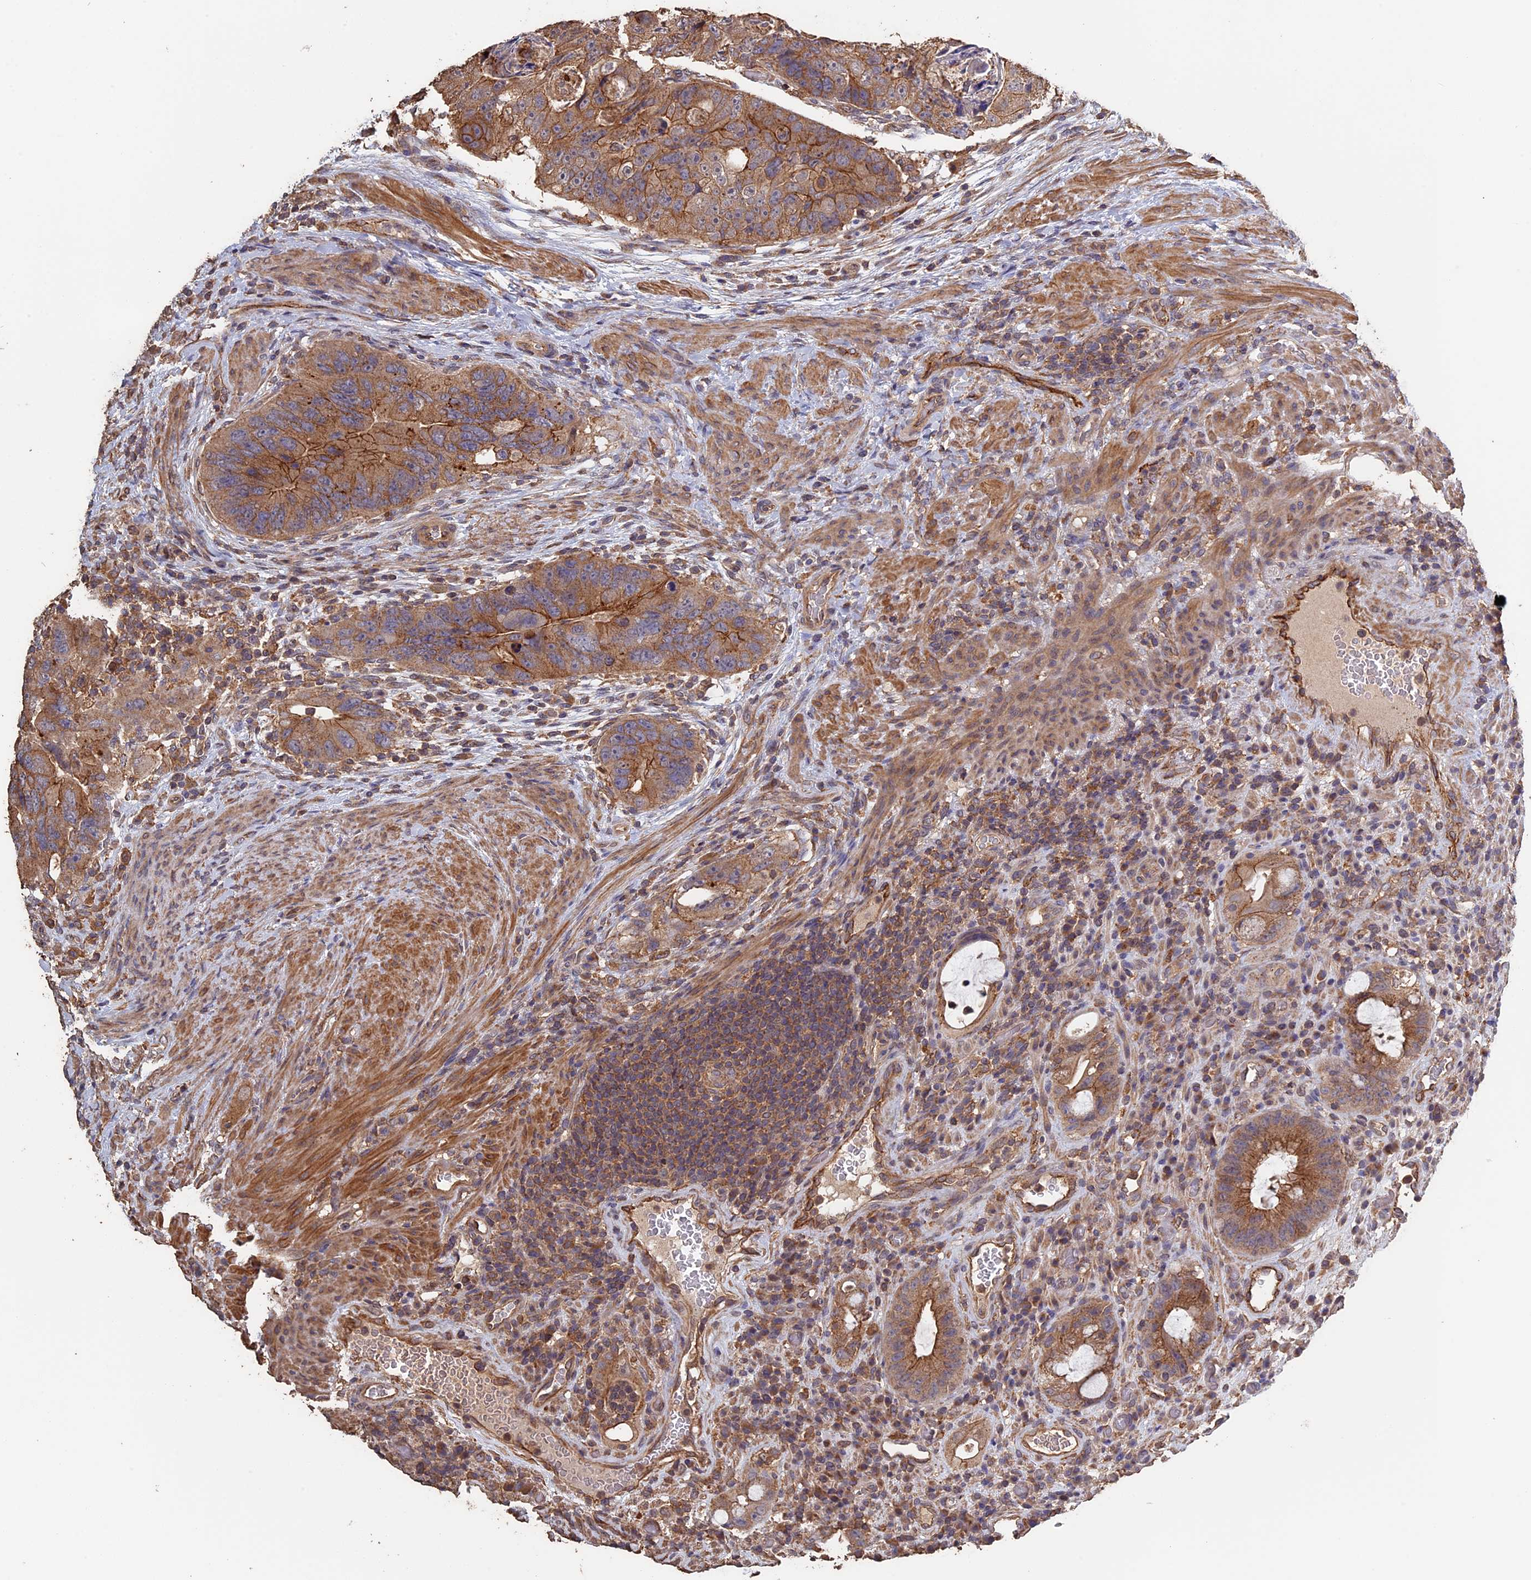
{"staining": {"intensity": "moderate", "quantity": ">75%", "location": "cytoplasmic/membranous"}, "tissue": "colorectal cancer", "cell_type": "Tumor cells", "image_type": "cancer", "snomed": [{"axis": "morphology", "description": "Adenocarcinoma, NOS"}, {"axis": "topography", "description": "Rectum"}], "caption": "Moderate cytoplasmic/membranous staining for a protein is seen in about >75% of tumor cells of colorectal cancer using IHC.", "gene": "PIGQ", "patient": {"sex": "male", "age": 59}}